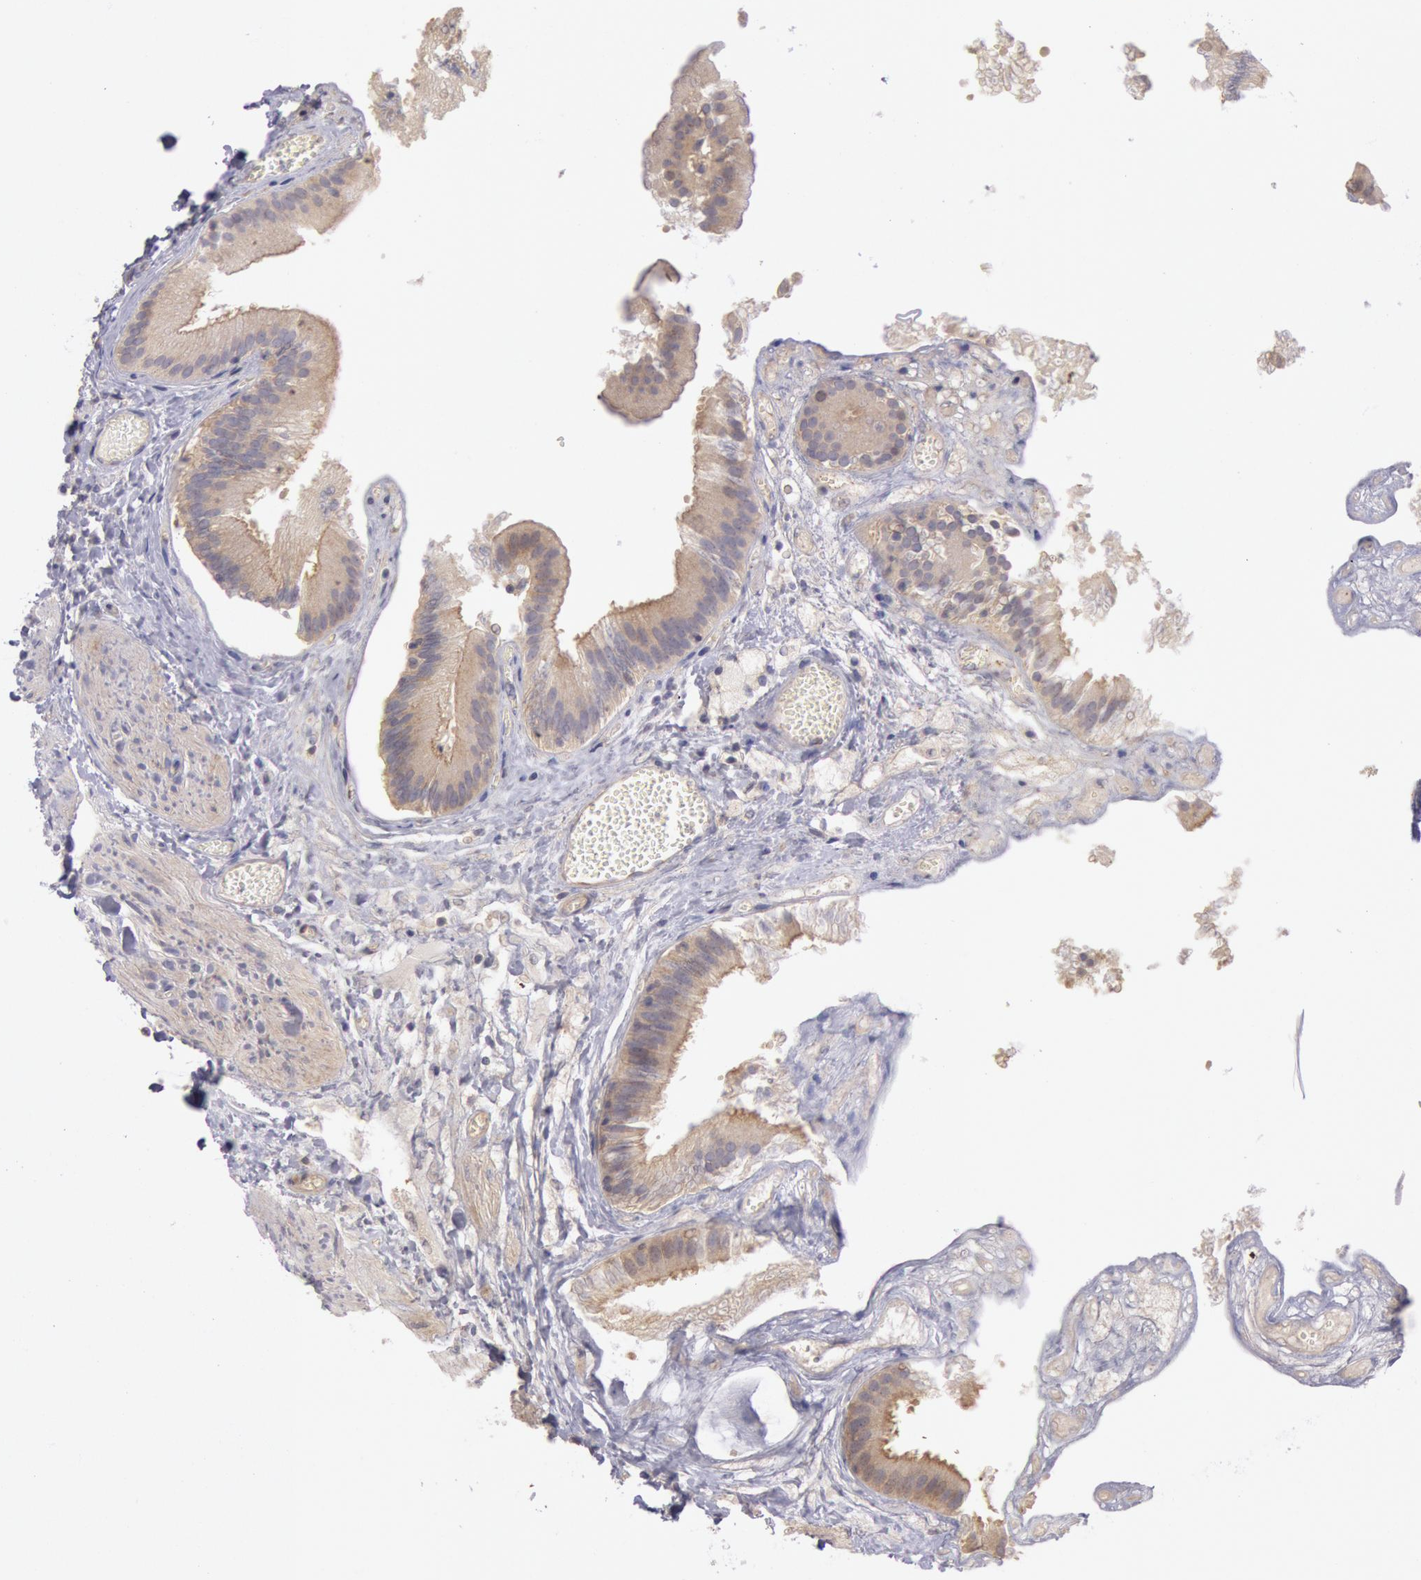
{"staining": {"intensity": "negative", "quantity": "none", "location": "none"}, "tissue": "gallbladder", "cell_type": "Glandular cells", "image_type": "normal", "snomed": [{"axis": "morphology", "description": "Normal tissue, NOS"}, {"axis": "topography", "description": "Gallbladder"}], "caption": "This is an immunohistochemistry photomicrograph of unremarkable gallbladder. There is no expression in glandular cells.", "gene": "AMOTL1", "patient": {"sex": "female", "age": 24}}